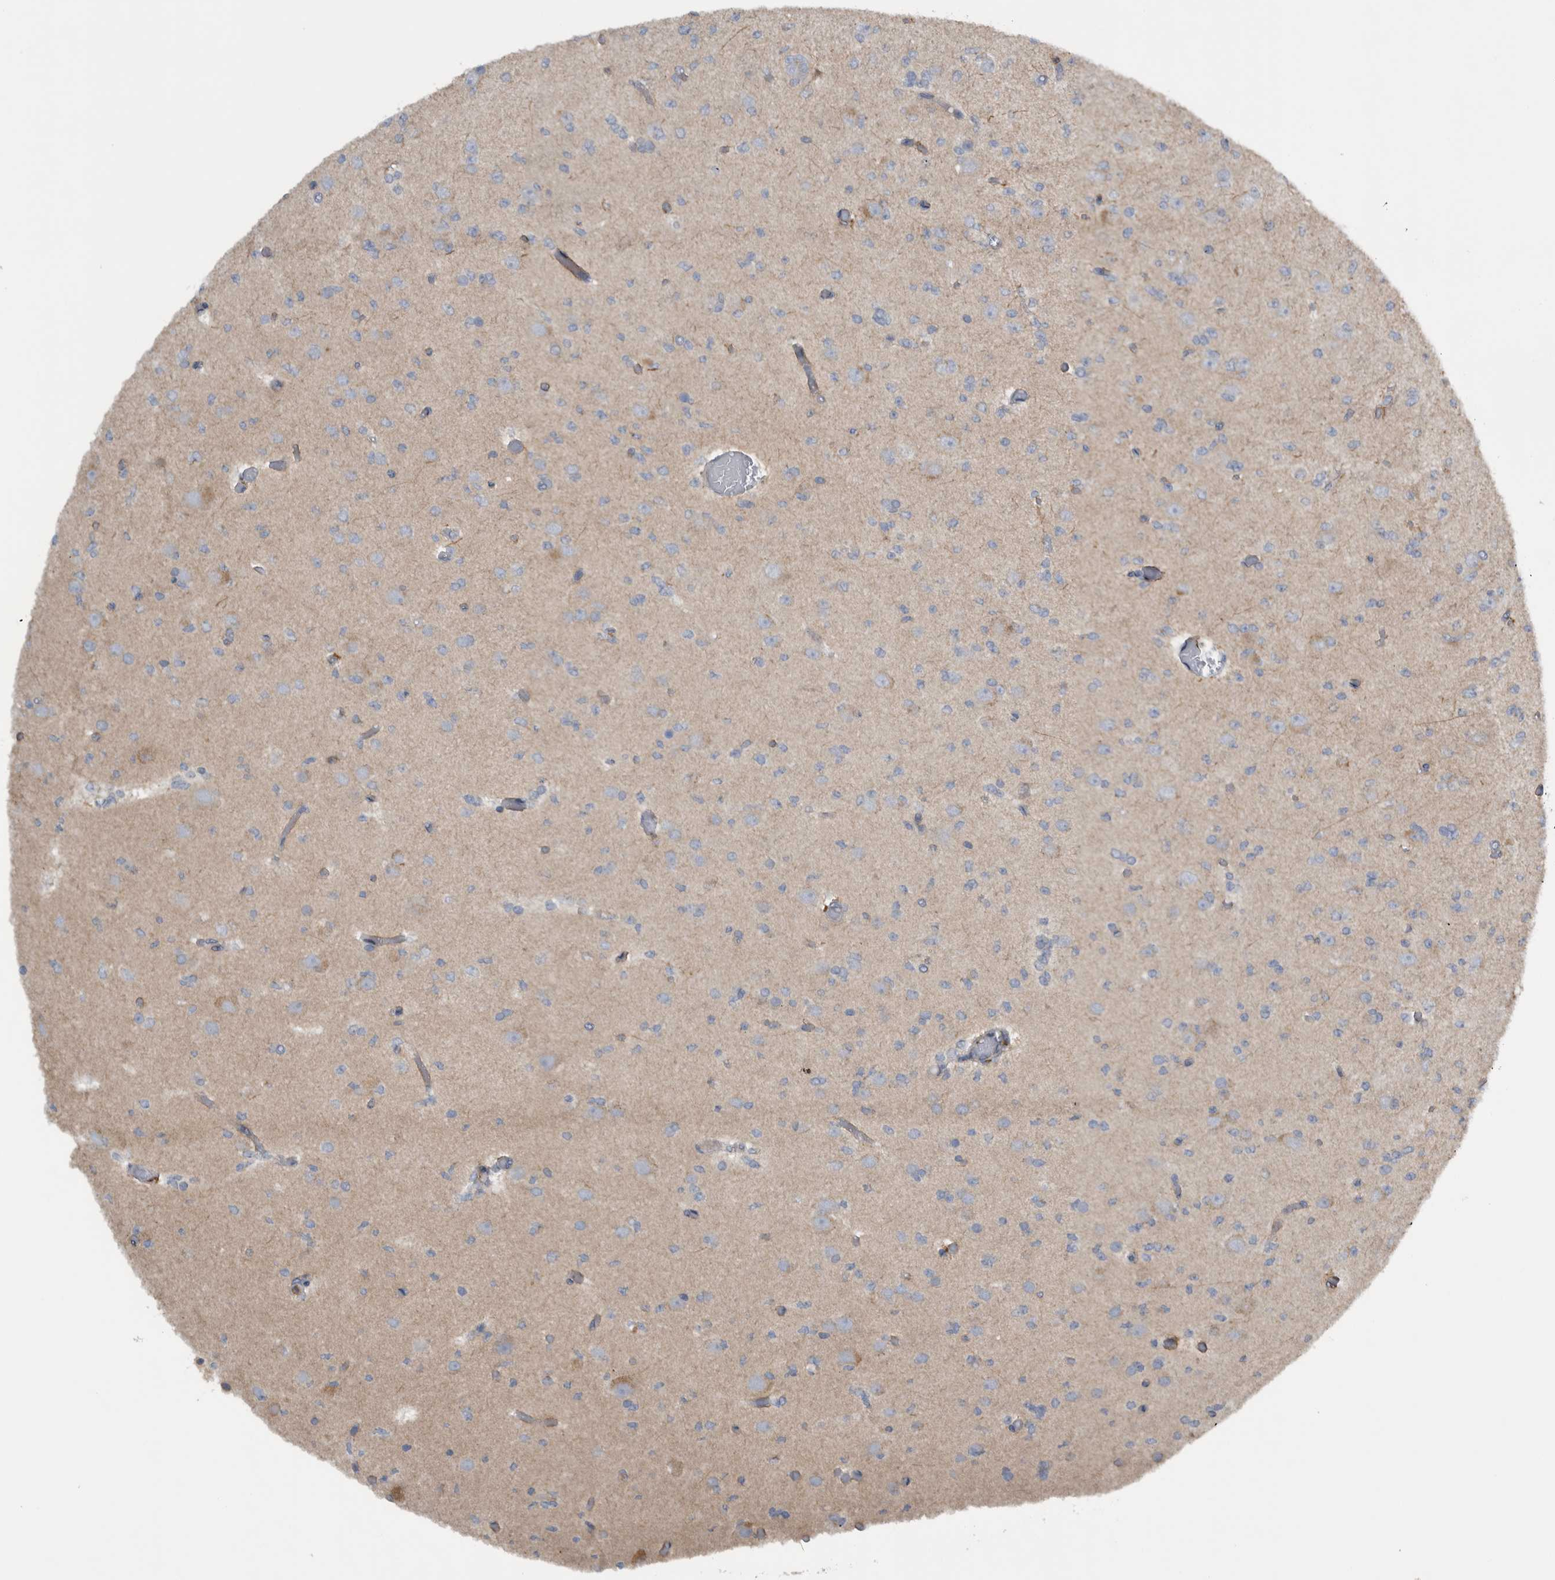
{"staining": {"intensity": "negative", "quantity": "none", "location": "none"}, "tissue": "glioma", "cell_type": "Tumor cells", "image_type": "cancer", "snomed": [{"axis": "morphology", "description": "Glioma, malignant, Low grade"}, {"axis": "topography", "description": "Brain"}], "caption": "Immunohistochemical staining of malignant low-grade glioma demonstrates no significant expression in tumor cells.", "gene": "NT5C2", "patient": {"sex": "female", "age": 22}}